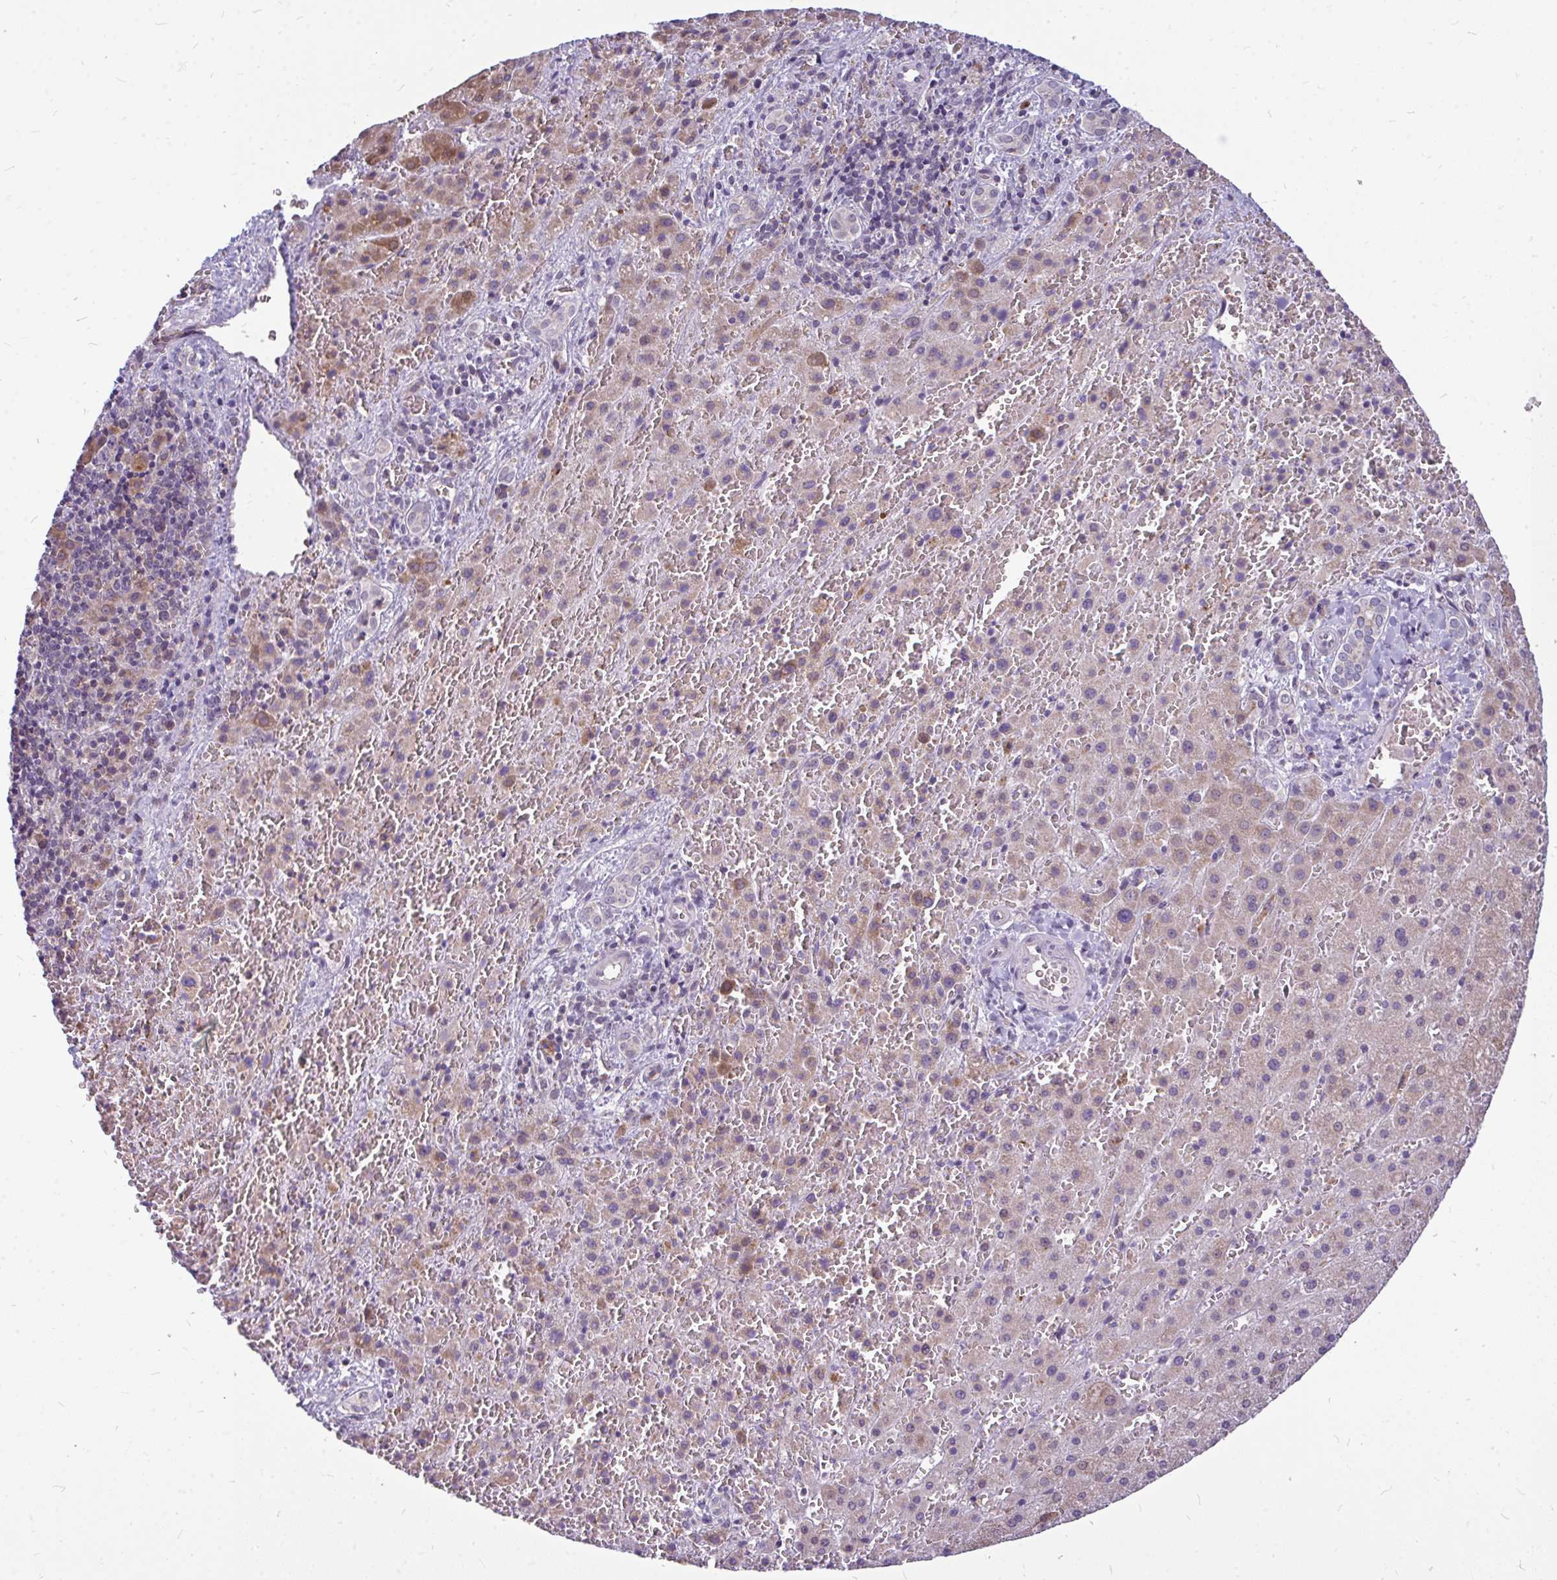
{"staining": {"intensity": "moderate", "quantity": "<25%", "location": "cytoplasmic/membranous"}, "tissue": "liver cancer", "cell_type": "Tumor cells", "image_type": "cancer", "snomed": [{"axis": "morphology", "description": "Carcinoma, Hepatocellular, NOS"}, {"axis": "topography", "description": "Liver"}], "caption": "Hepatocellular carcinoma (liver) stained with DAB (3,3'-diaminobenzidine) immunohistochemistry shows low levels of moderate cytoplasmic/membranous staining in approximately <25% of tumor cells.", "gene": "ZSCAN25", "patient": {"sex": "male", "age": 27}}